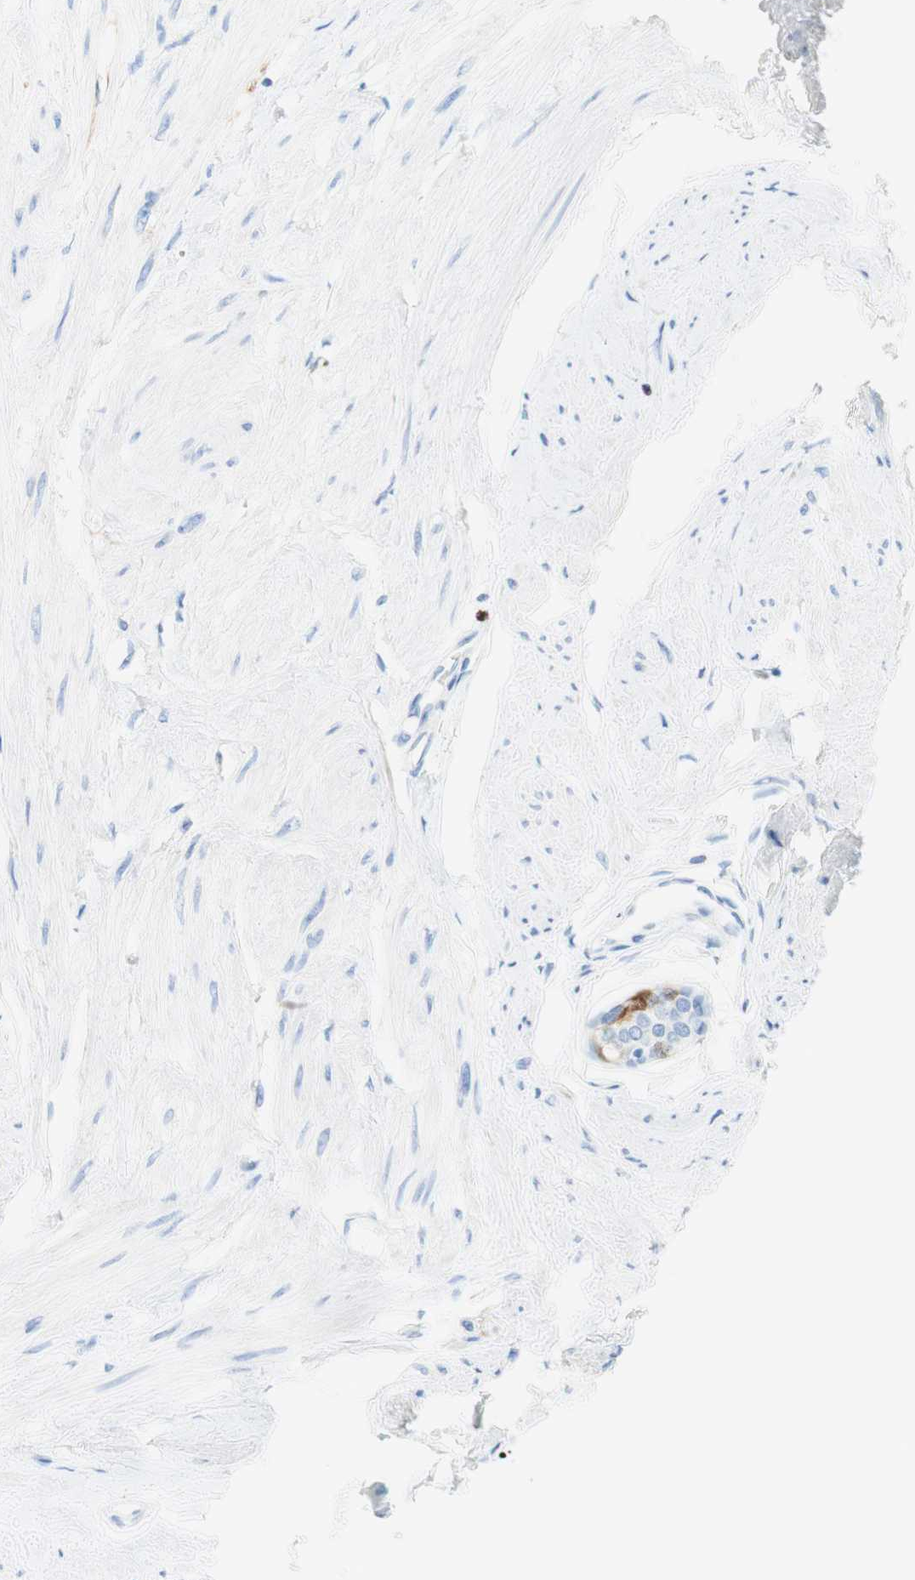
{"staining": {"intensity": "strong", "quantity": "<25%", "location": "cytoplasmic/membranous"}, "tissue": "prostate", "cell_type": "Glandular cells", "image_type": "normal", "snomed": [{"axis": "morphology", "description": "Normal tissue, NOS"}, {"axis": "topography", "description": "Prostate"}, {"axis": "topography", "description": "Seminal veicle"}], "caption": "Strong cytoplasmic/membranous expression is seen in approximately <25% of glandular cells in benign prostate.", "gene": "STMN1", "patient": {"sex": "male", "age": 60}}